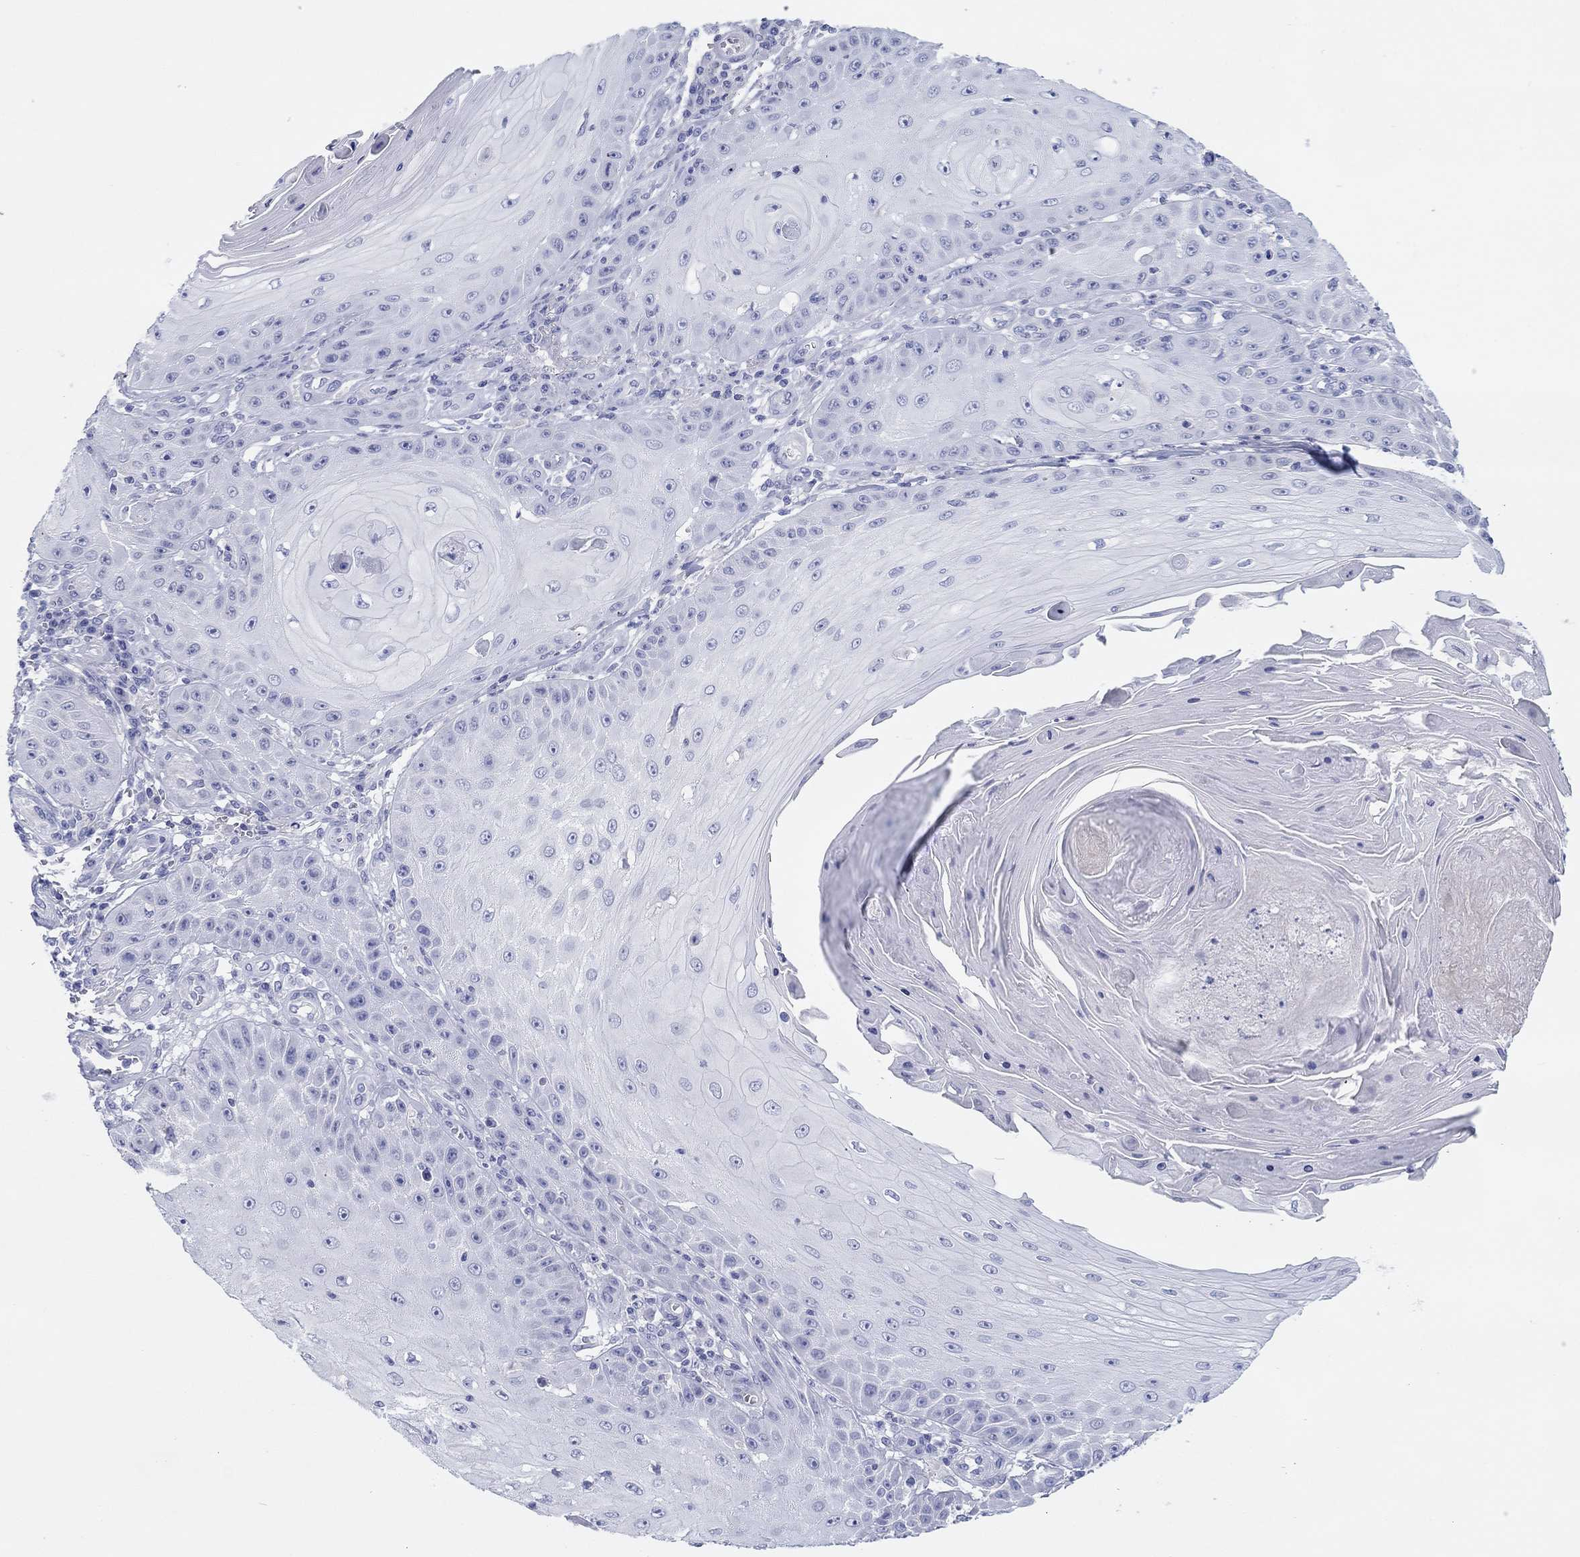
{"staining": {"intensity": "negative", "quantity": "none", "location": "none"}, "tissue": "skin cancer", "cell_type": "Tumor cells", "image_type": "cancer", "snomed": [{"axis": "morphology", "description": "Squamous cell carcinoma, NOS"}, {"axis": "topography", "description": "Skin"}], "caption": "Skin squamous cell carcinoma stained for a protein using immunohistochemistry demonstrates no positivity tumor cells.", "gene": "ERICH3", "patient": {"sex": "male", "age": 70}}